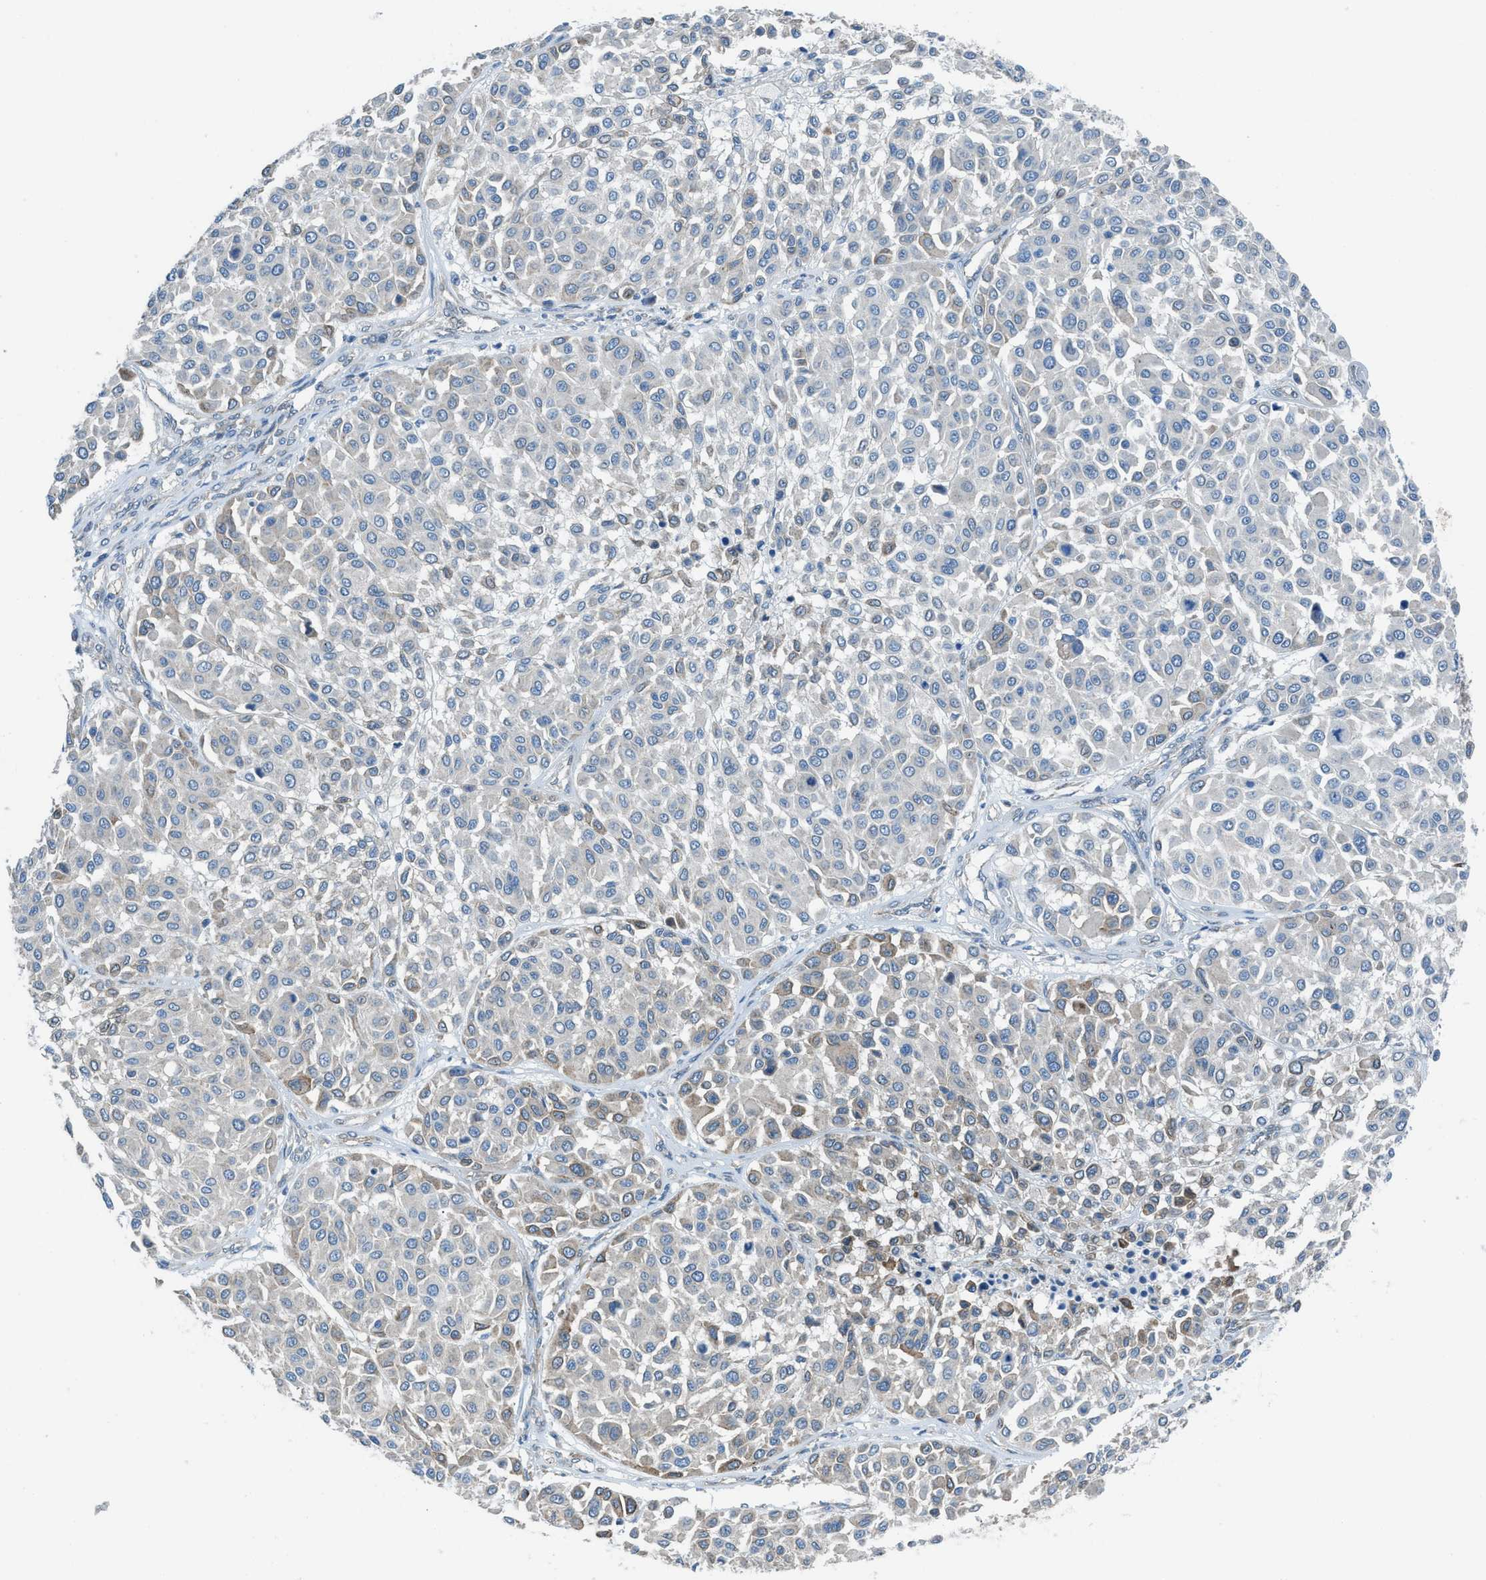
{"staining": {"intensity": "moderate", "quantity": "<25%", "location": "cytoplasmic/membranous"}, "tissue": "melanoma", "cell_type": "Tumor cells", "image_type": "cancer", "snomed": [{"axis": "morphology", "description": "Malignant melanoma, Metastatic site"}, {"axis": "topography", "description": "Soft tissue"}], "caption": "Protein expression analysis of human malignant melanoma (metastatic site) reveals moderate cytoplasmic/membranous positivity in about <25% of tumor cells.", "gene": "PRKN", "patient": {"sex": "male", "age": 41}}